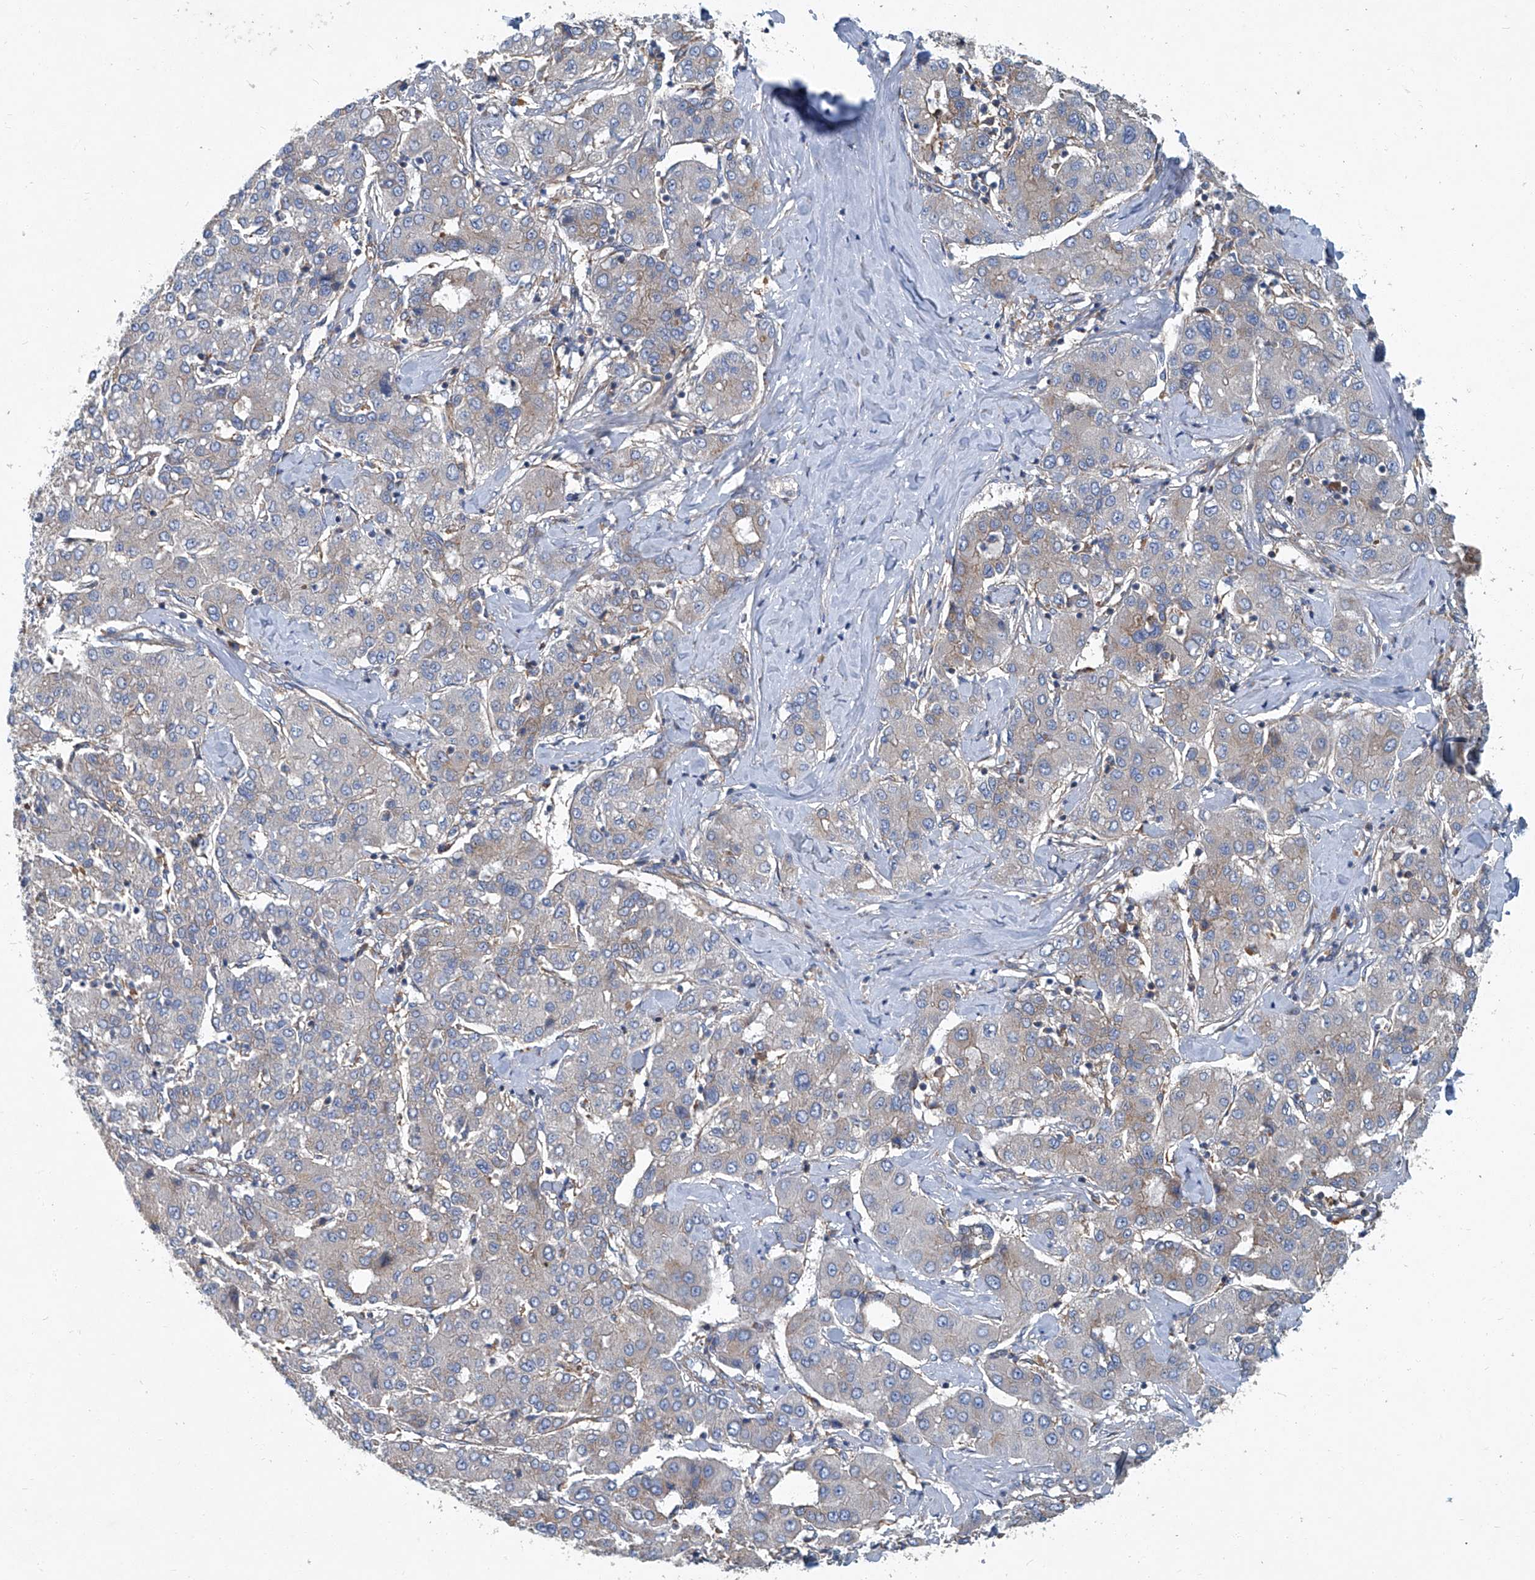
{"staining": {"intensity": "negative", "quantity": "none", "location": "none"}, "tissue": "liver cancer", "cell_type": "Tumor cells", "image_type": "cancer", "snomed": [{"axis": "morphology", "description": "Carcinoma, Hepatocellular, NOS"}, {"axis": "topography", "description": "Liver"}], "caption": "A histopathology image of hepatocellular carcinoma (liver) stained for a protein displays no brown staining in tumor cells.", "gene": "PIGH", "patient": {"sex": "male", "age": 65}}